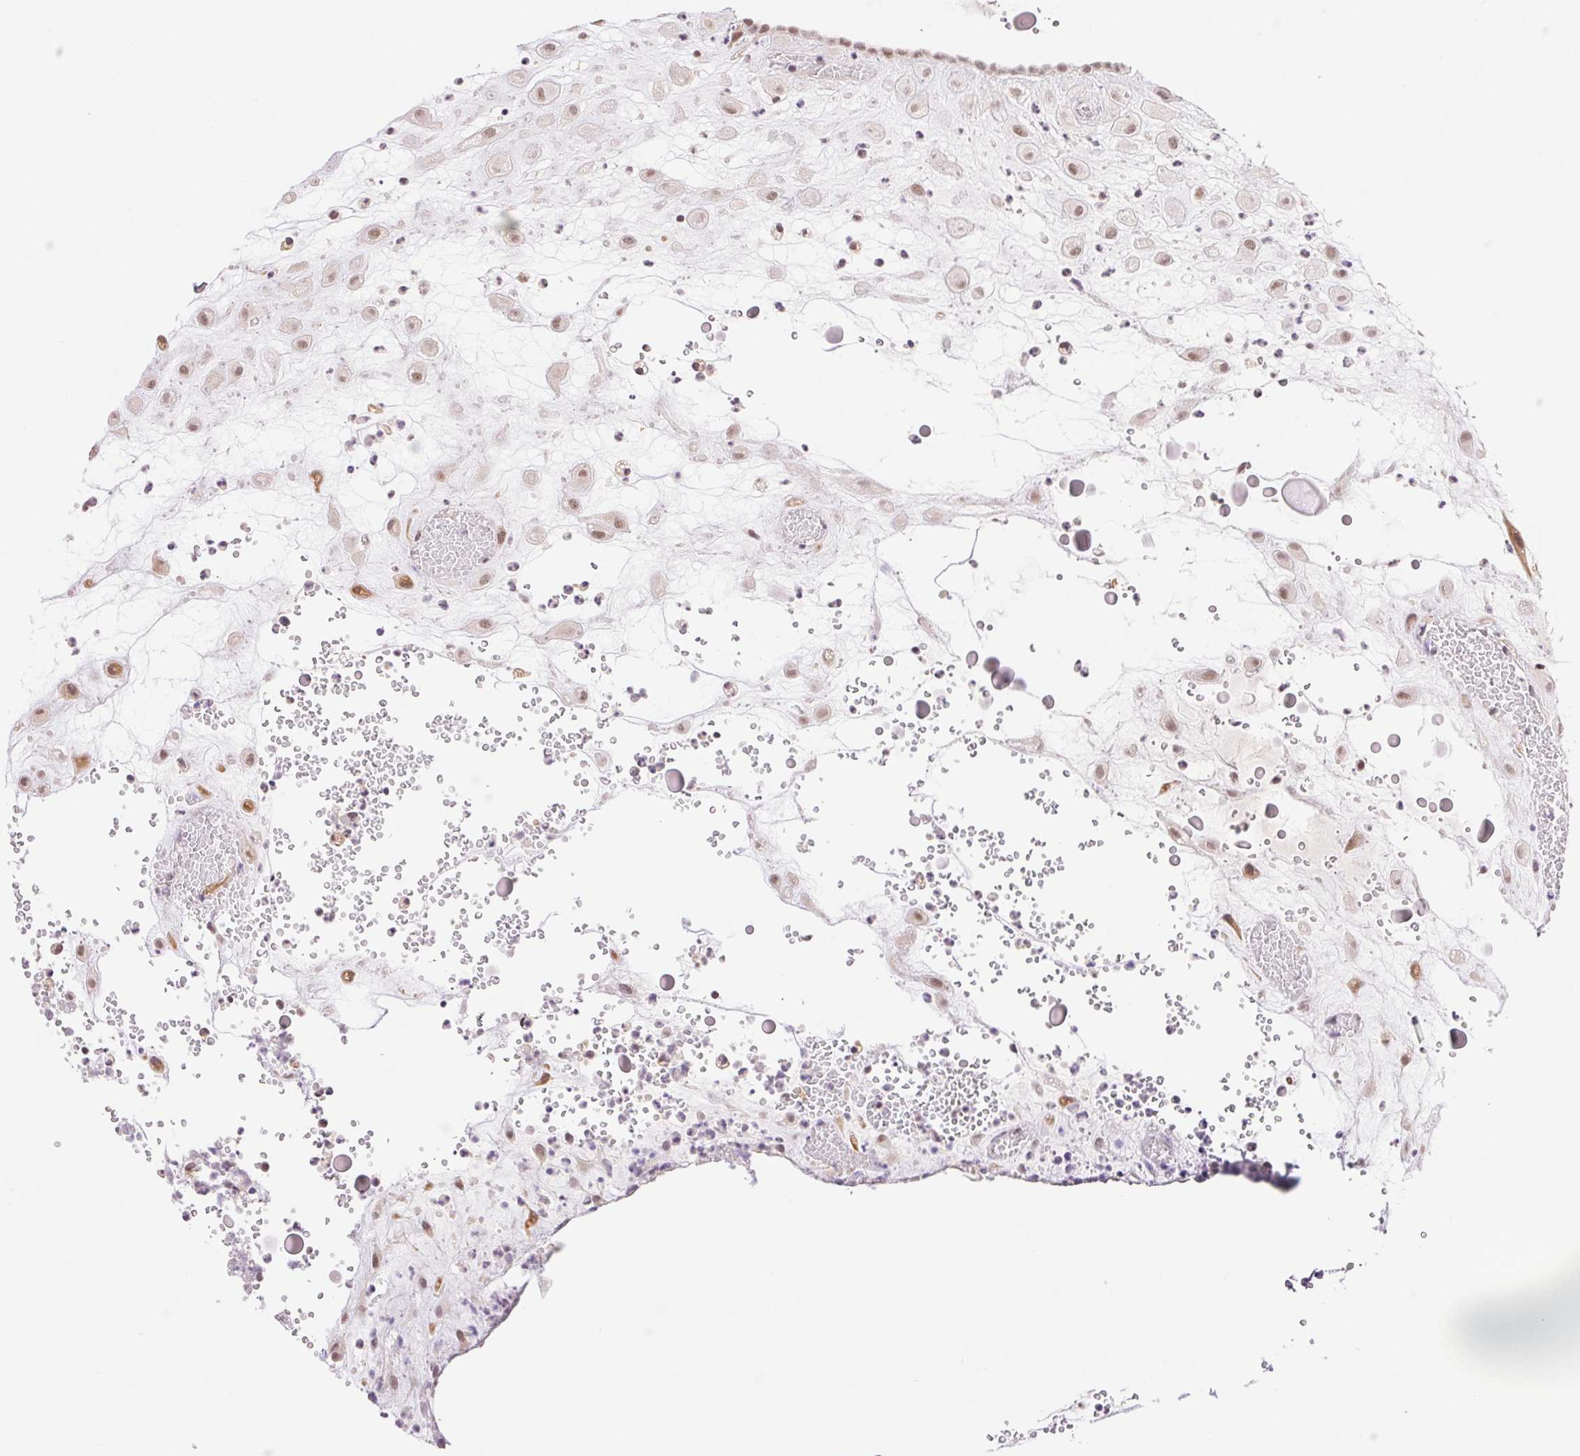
{"staining": {"intensity": "moderate", "quantity": "25%-75%", "location": "nuclear"}, "tissue": "placenta", "cell_type": "Decidual cells", "image_type": "normal", "snomed": [{"axis": "morphology", "description": "Normal tissue, NOS"}, {"axis": "topography", "description": "Placenta"}], "caption": "DAB (3,3'-diaminobenzidine) immunohistochemical staining of benign placenta displays moderate nuclear protein positivity in about 25%-75% of decidual cells. (Brightfield microscopy of DAB IHC at high magnification).", "gene": "PRPF18", "patient": {"sex": "female", "age": 24}}